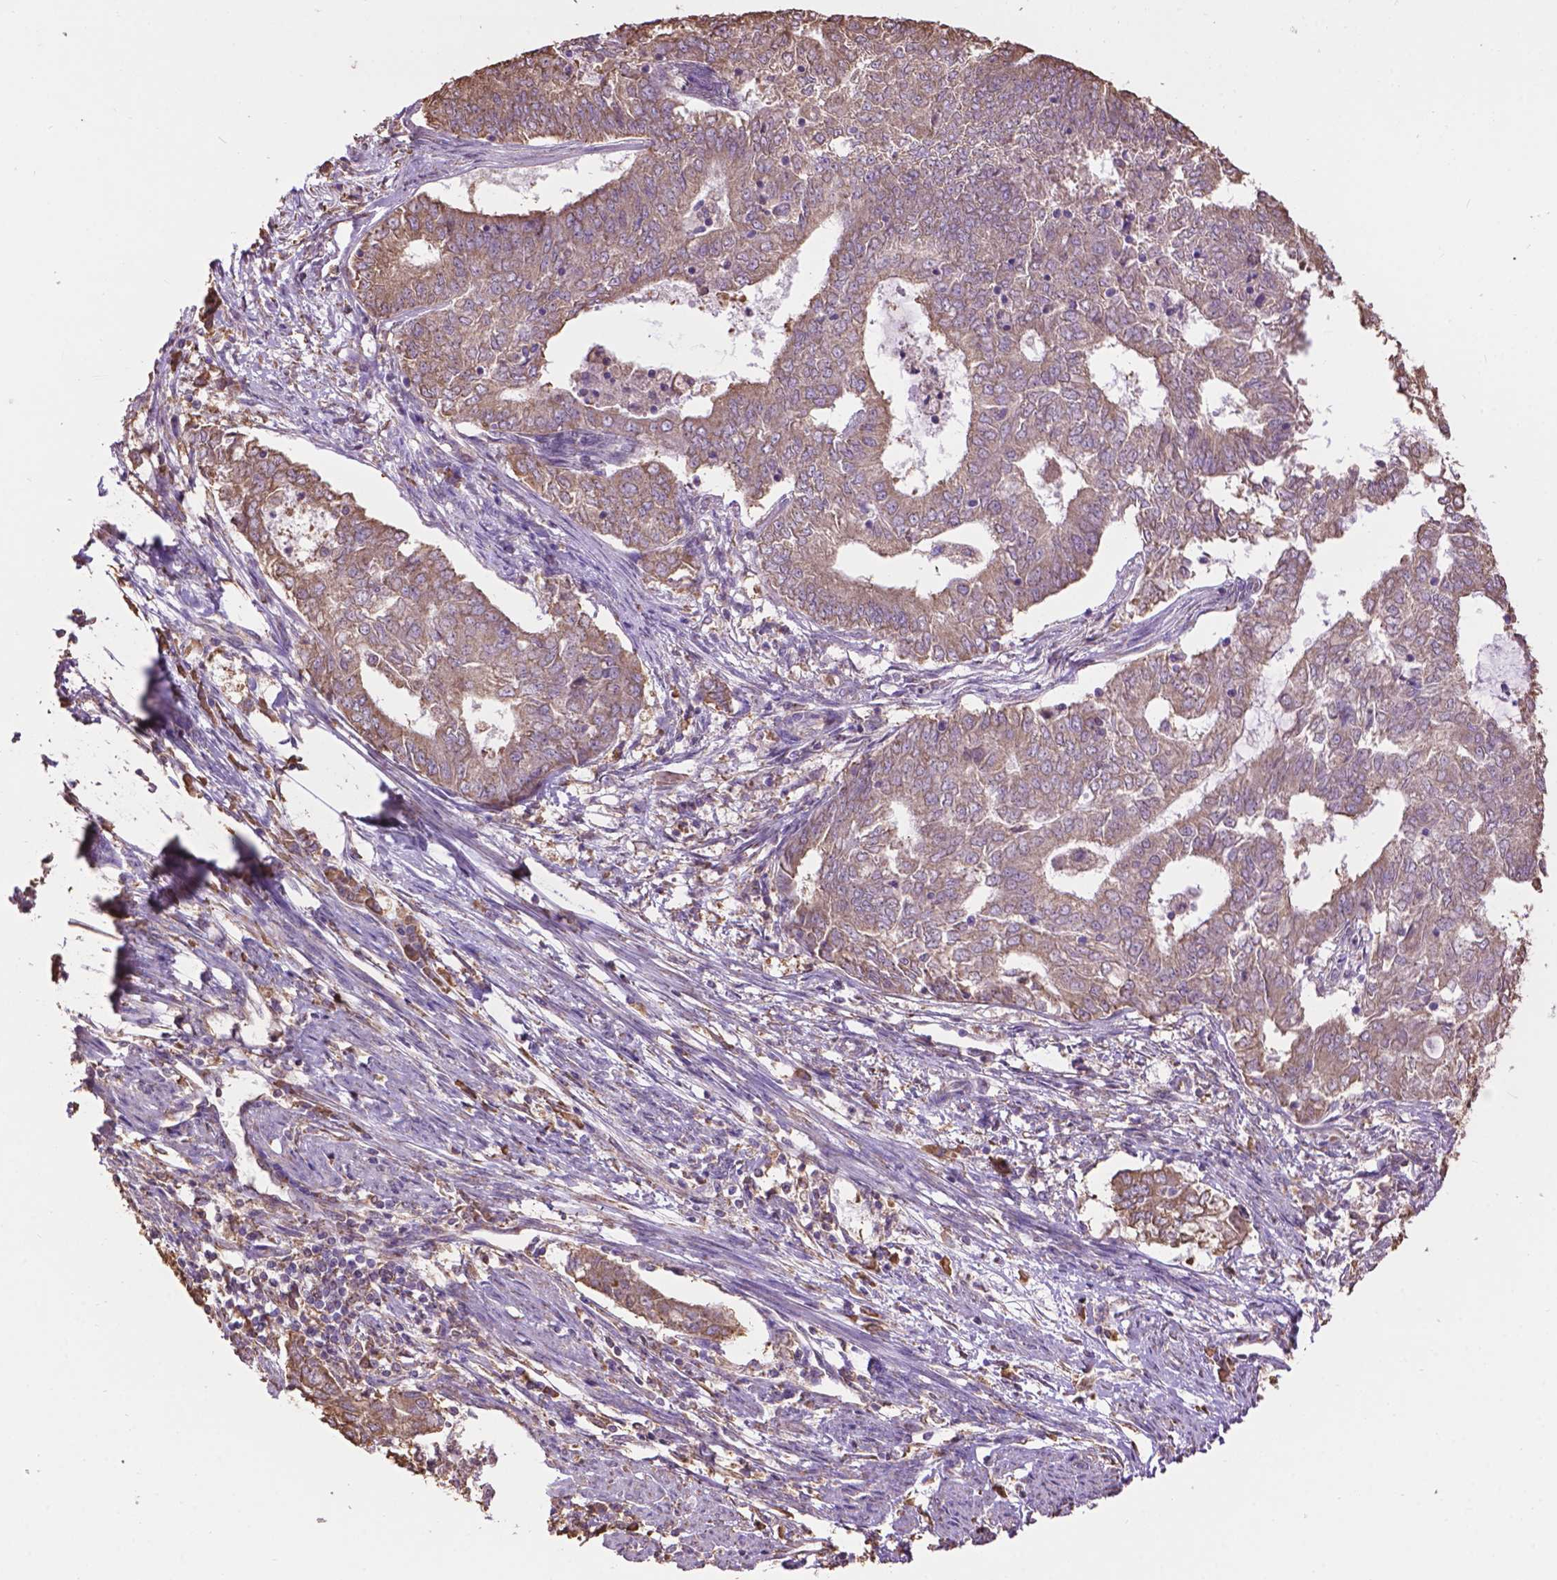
{"staining": {"intensity": "weak", "quantity": "25%-75%", "location": "cytoplasmic/membranous"}, "tissue": "endometrial cancer", "cell_type": "Tumor cells", "image_type": "cancer", "snomed": [{"axis": "morphology", "description": "Adenocarcinoma, NOS"}, {"axis": "topography", "description": "Endometrium"}], "caption": "Brown immunohistochemical staining in human endometrial cancer reveals weak cytoplasmic/membranous positivity in approximately 25%-75% of tumor cells.", "gene": "PPP2R5E", "patient": {"sex": "female", "age": 62}}